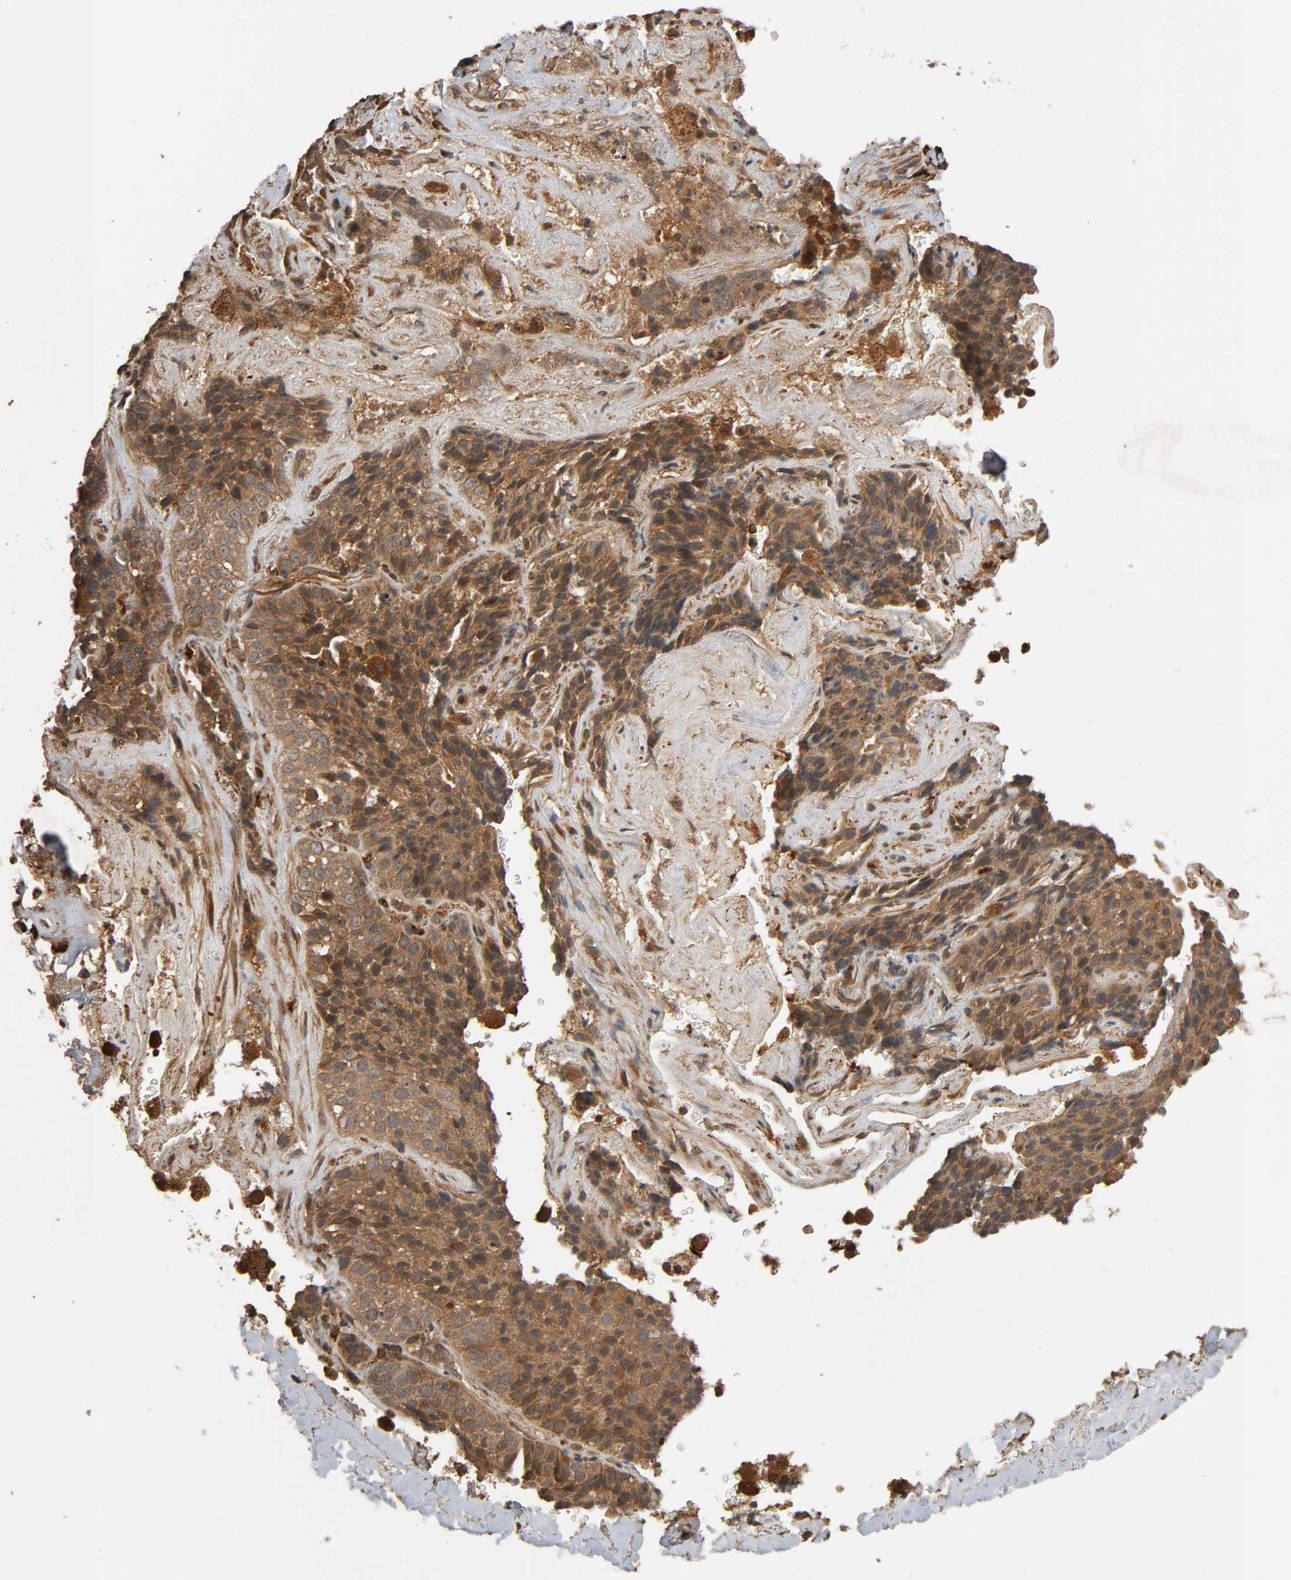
{"staining": {"intensity": "strong", "quantity": ">75%", "location": "cytoplasmic/membranous"}, "tissue": "lung cancer", "cell_type": "Tumor cells", "image_type": "cancer", "snomed": [{"axis": "morphology", "description": "Squamous cell carcinoma, NOS"}, {"axis": "topography", "description": "Lung"}], "caption": "Tumor cells show high levels of strong cytoplasmic/membranous staining in about >75% of cells in human lung cancer.", "gene": "MAP3K8", "patient": {"sex": "male", "age": 54}}